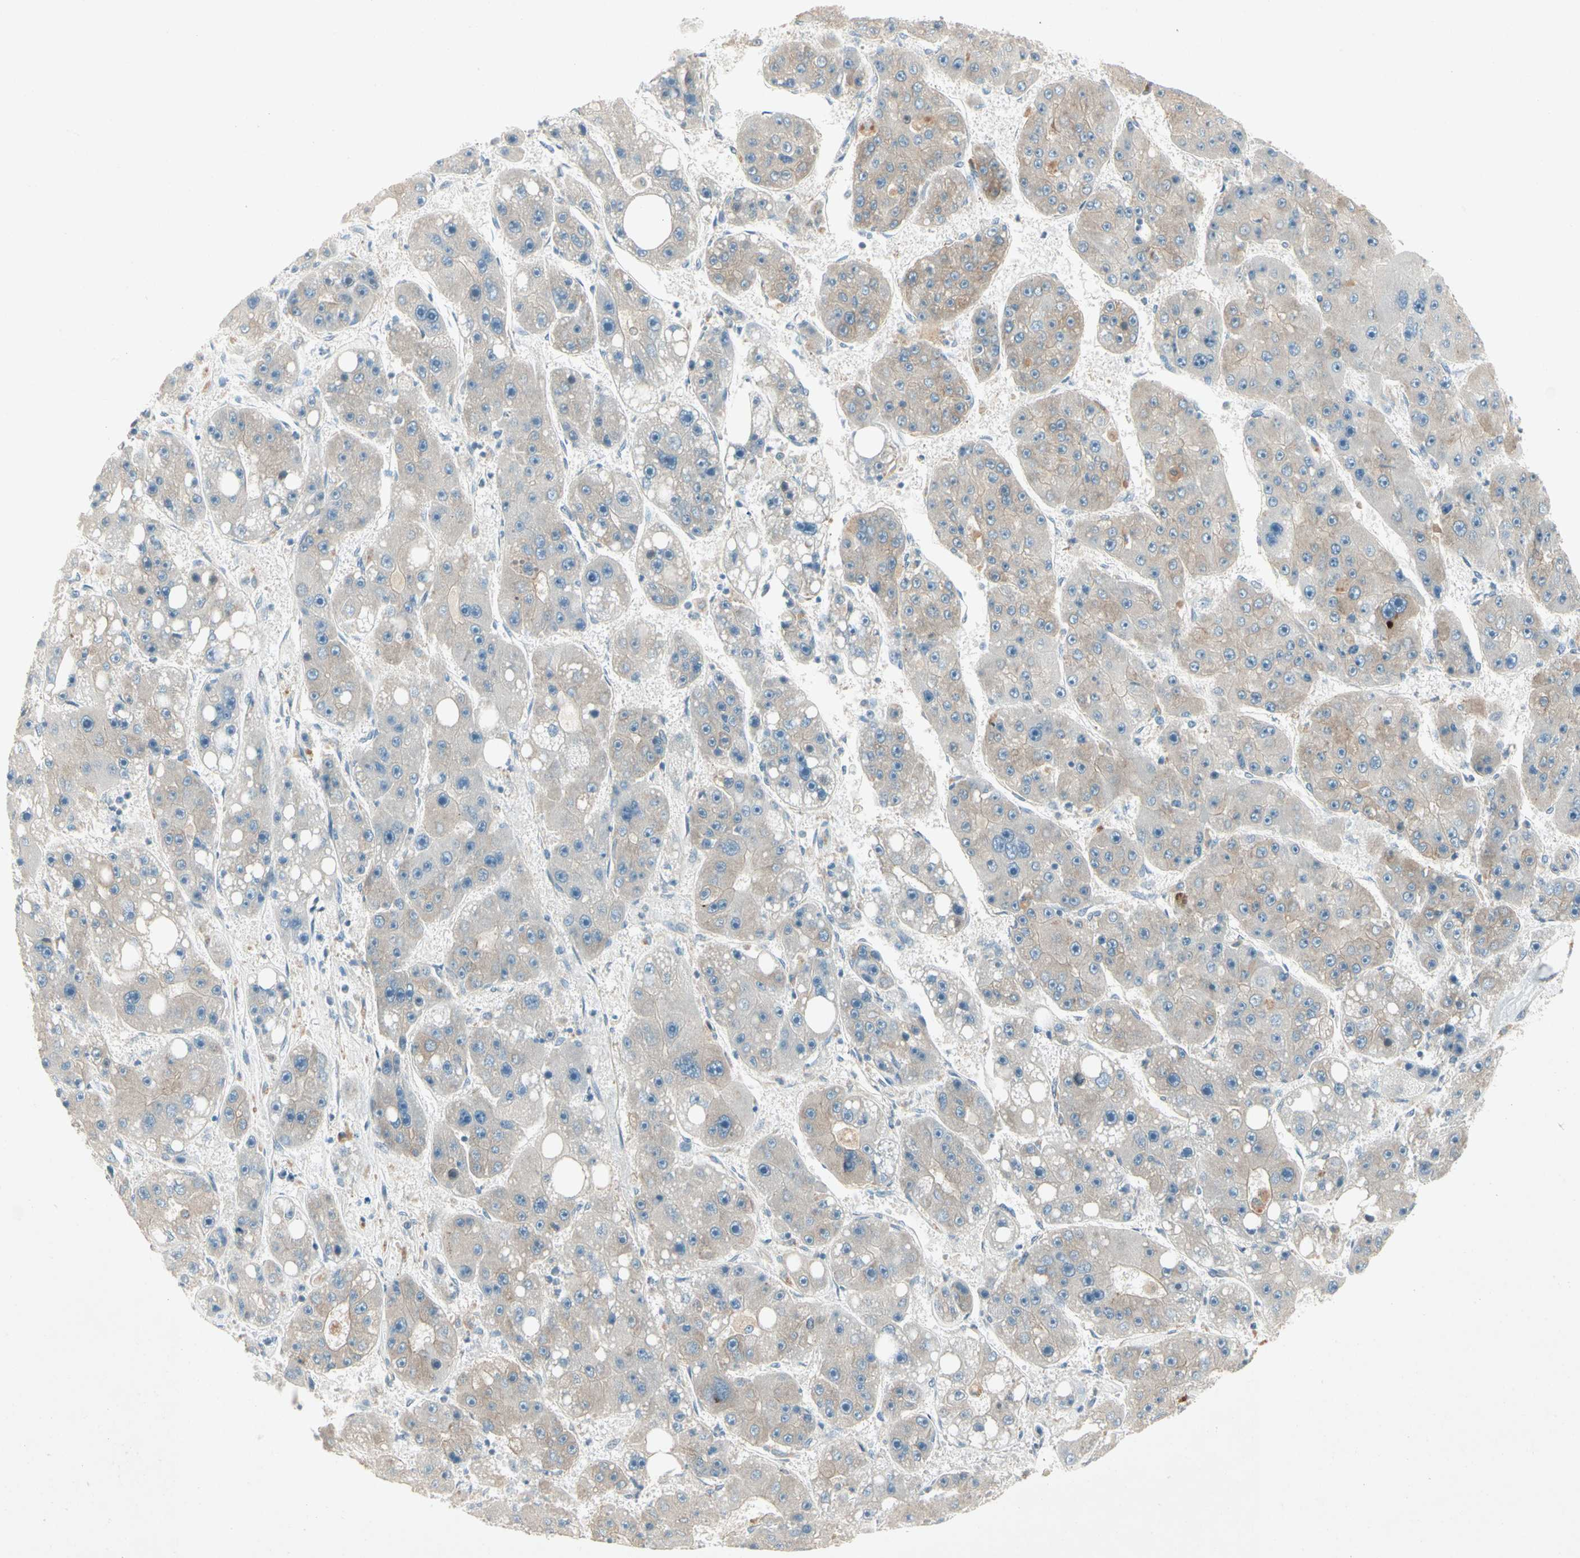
{"staining": {"intensity": "weak", "quantity": "25%-75%", "location": "cytoplasmic/membranous"}, "tissue": "liver cancer", "cell_type": "Tumor cells", "image_type": "cancer", "snomed": [{"axis": "morphology", "description": "Carcinoma, Hepatocellular, NOS"}, {"axis": "topography", "description": "Liver"}], "caption": "Liver hepatocellular carcinoma stained with a protein marker displays weak staining in tumor cells.", "gene": "IL1R1", "patient": {"sex": "female", "age": 61}}